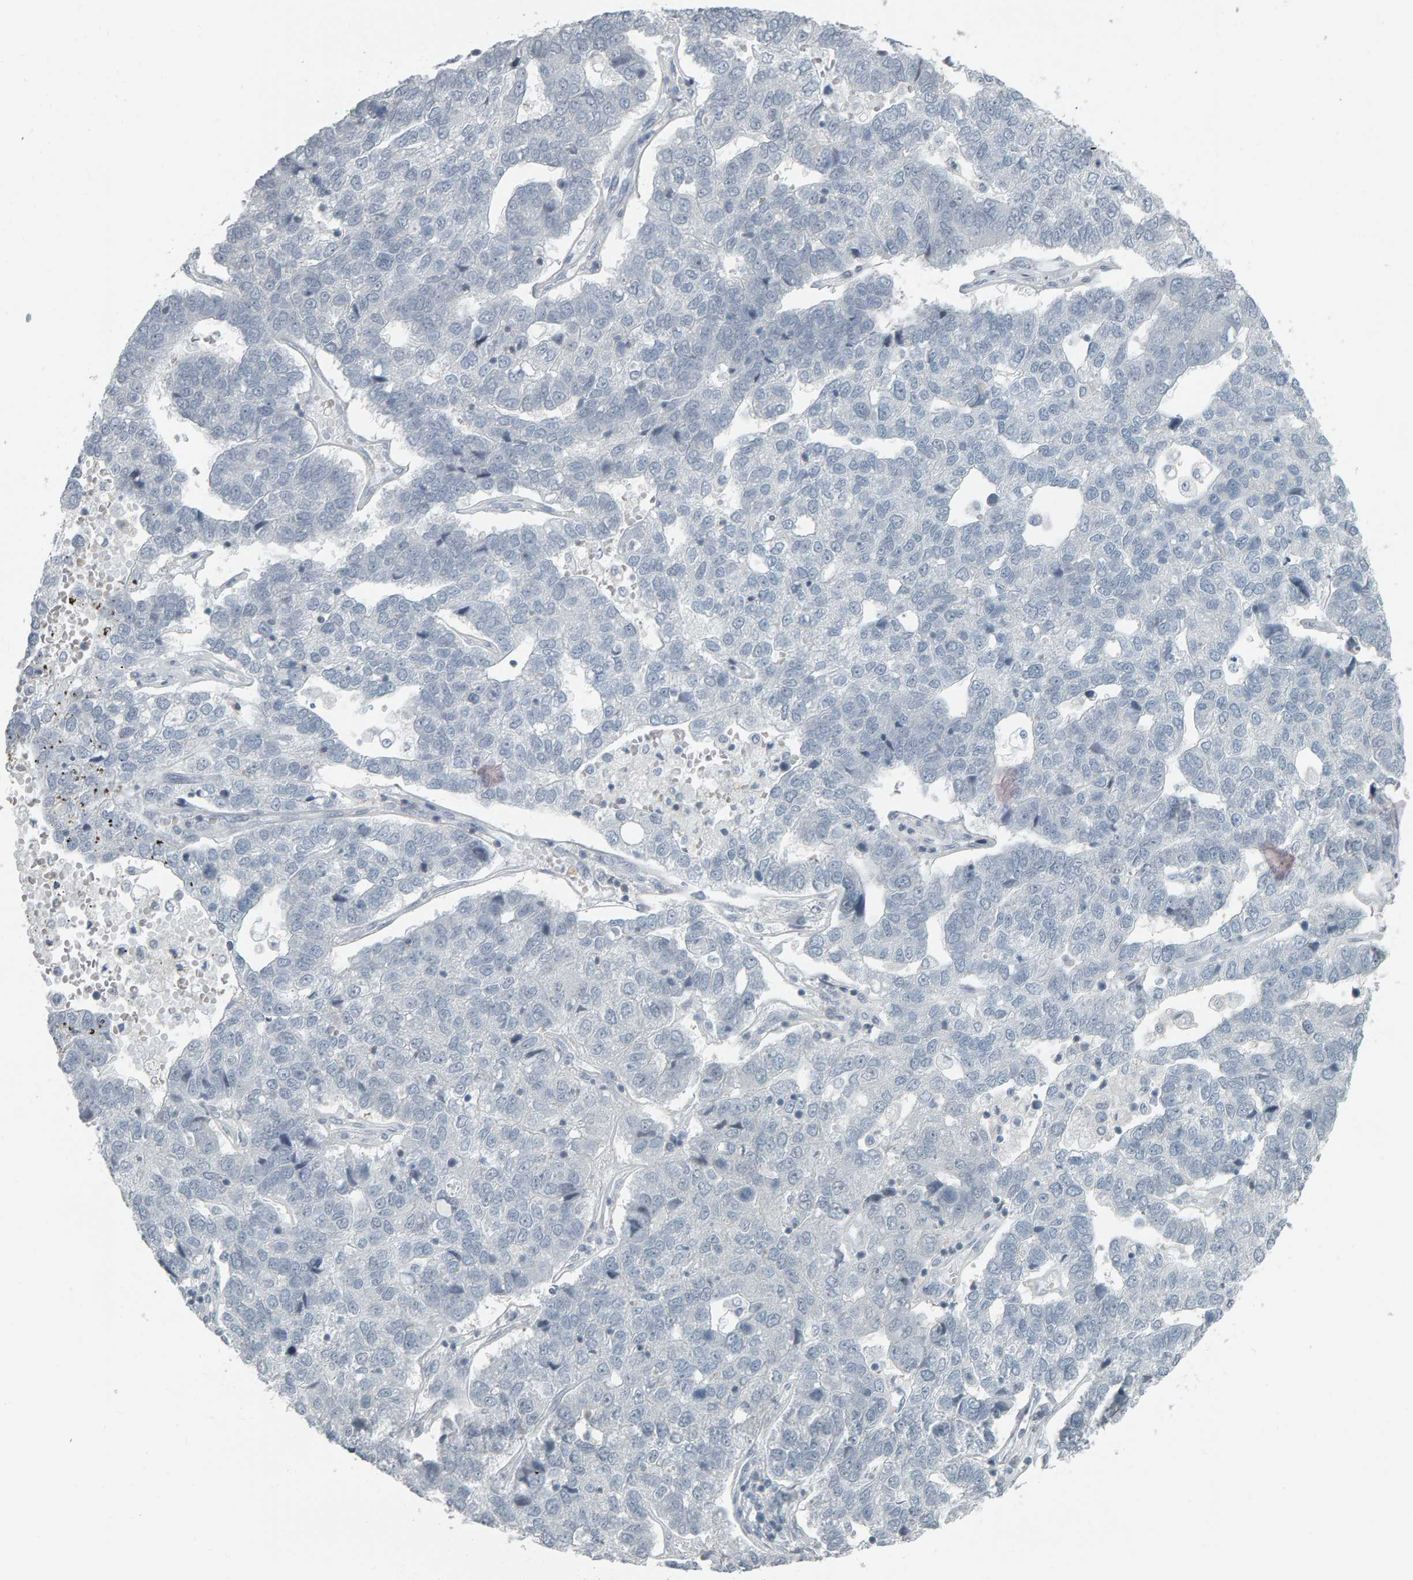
{"staining": {"intensity": "negative", "quantity": "none", "location": "none"}, "tissue": "pancreatic cancer", "cell_type": "Tumor cells", "image_type": "cancer", "snomed": [{"axis": "morphology", "description": "Adenocarcinoma, NOS"}, {"axis": "topography", "description": "Pancreas"}], "caption": "Tumor cells show no significant expression in pancreatic cancer. (DAB IHC, high magnification).", "gene": "PYY", "patient": {"sex": "female", "age": 61}}